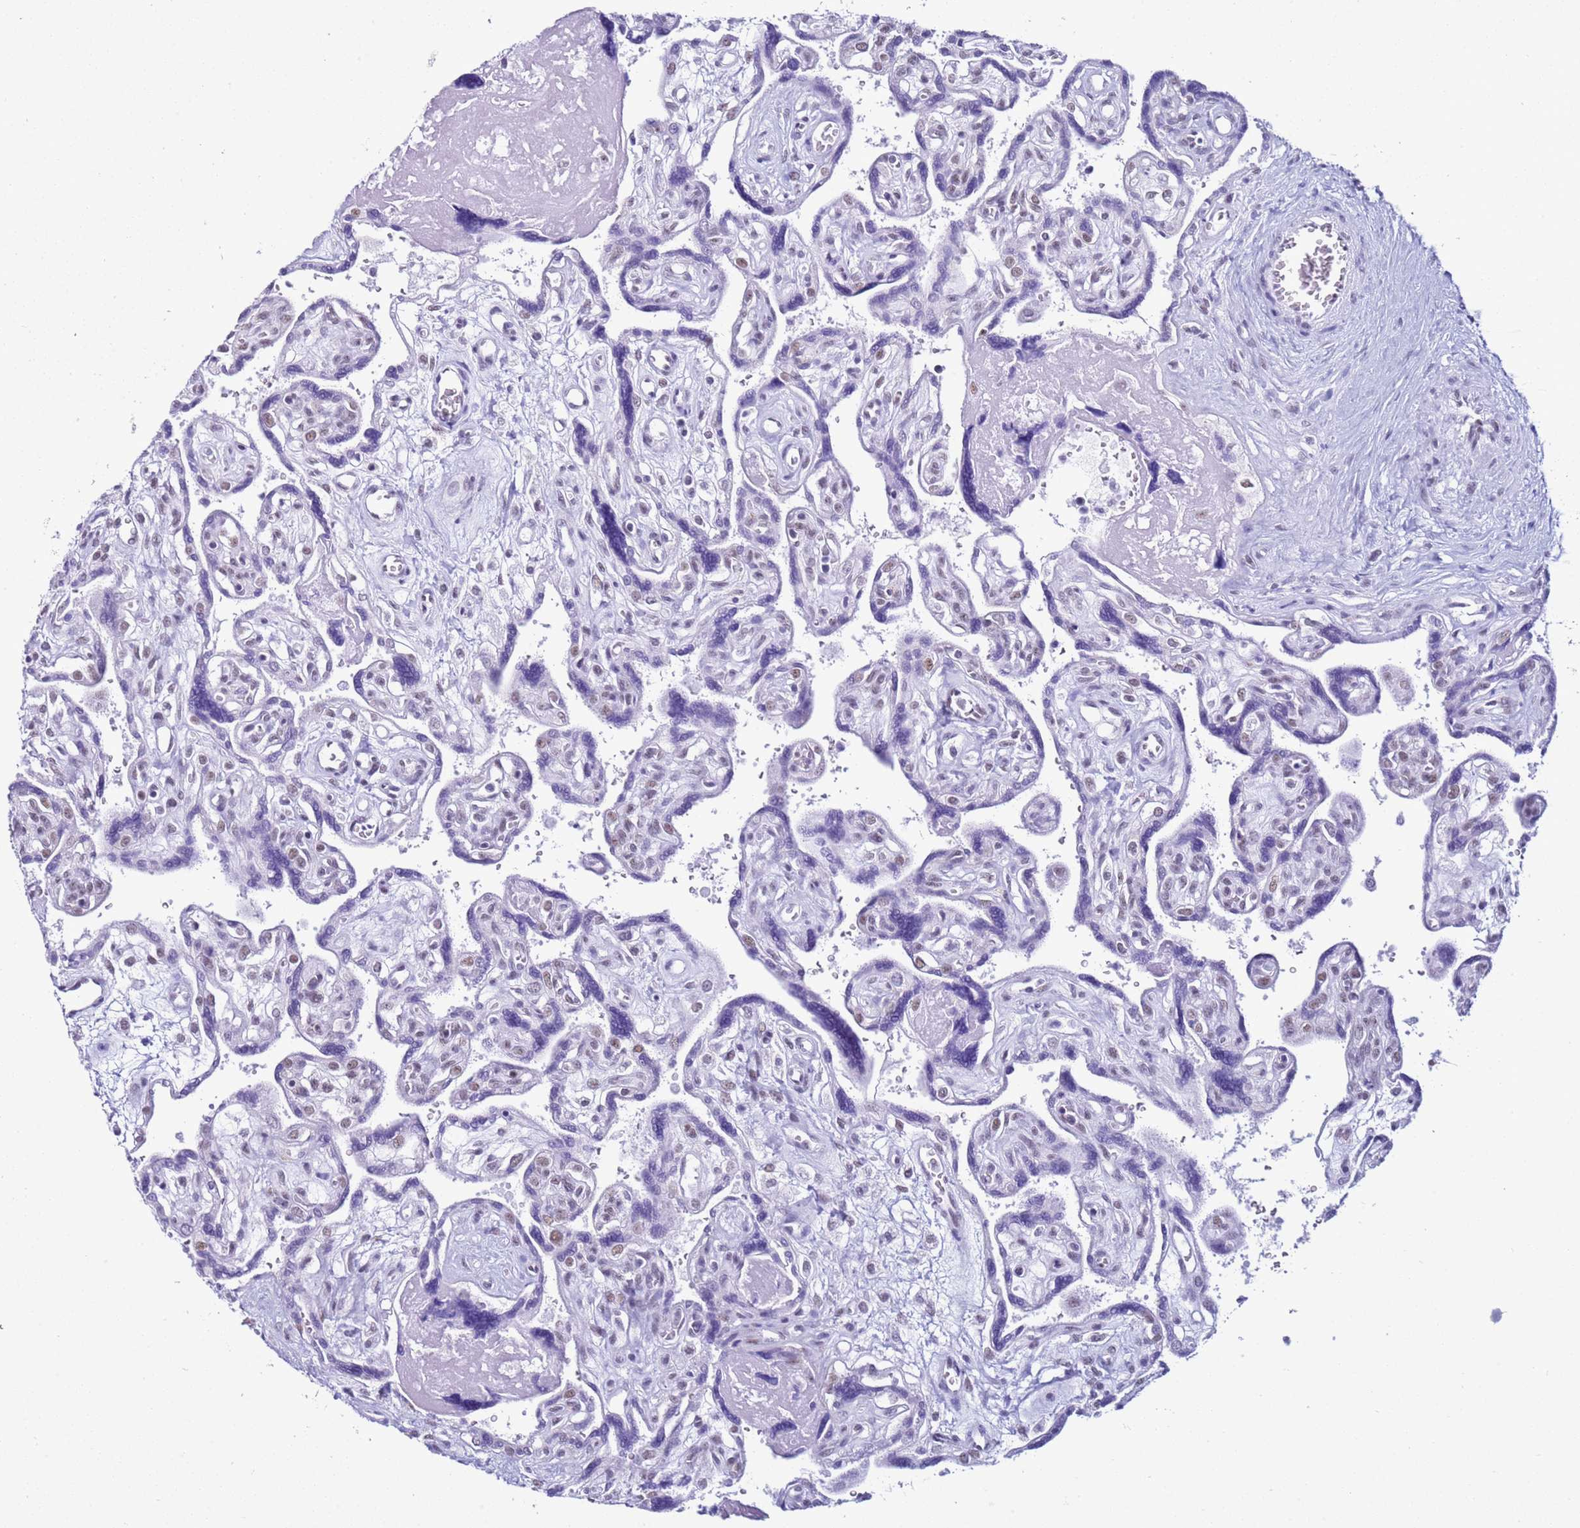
{"staining": {"intensity": "weak", "quantity": ">75%", "location": "nuclear"}, "tissue": "placenta", "cell_type": "Decidual cells", "image_type": "normal", "snomed": [{"axis": "morphology", "description": "Normal tissue, NOS"}, {"axis": "topography", "description": "Placenta"}], "caption": "Immunohistochemical staining of benign human placenta exhibits weak nuclear protein positivity in about >75% of decidual cells. (DAB = brown stain, brightfield microscopy at high magnification).", "gene": "DHX15", "patient": {"sex": "female", "age": 39}}